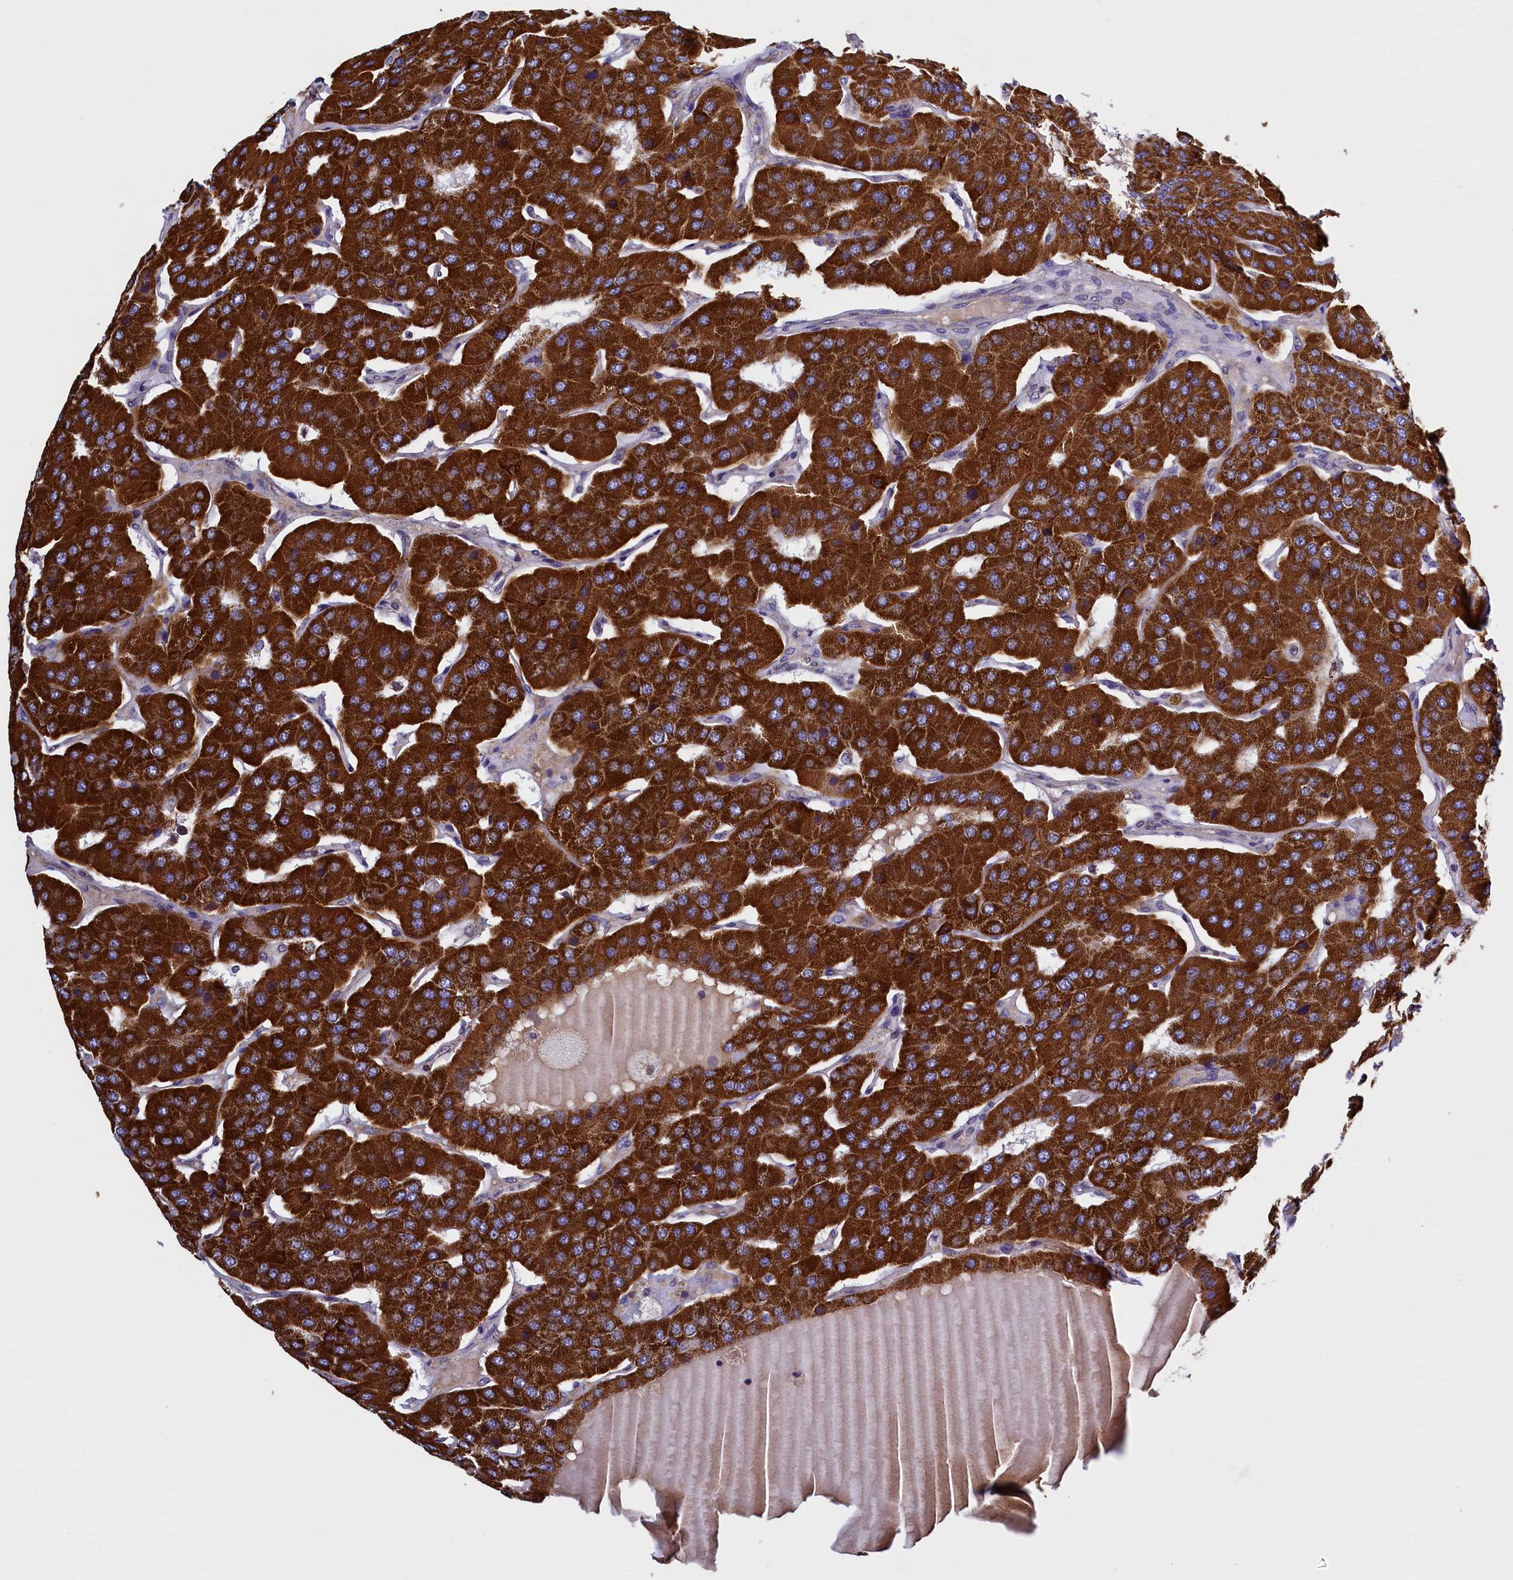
{"staining": {"intensity": "strong", "quantity": ">75%", "location": "cytoplasmic/membranous"}, "tissue": "parathyroid gland", "cell_type": "Glandular cells", "image_type": "normal", "snomed": [{"axis": "morphology", "description": "Normal tissue, NOS"}, {"axis": "morphology", "description": "Adenoma, NOS"}, {"axis": "topography", "description": "Parathyroid gland"}], "caption": "The micrograph reveals a brown stain indicating the presence of a protein in the cytoplasmic/membranous of glandular cells in parathyroid gland. (Stains: DAB in brown, nuclei in blue, Microscopy: brightfield microscopy at high magnification).", "gene": "IFT122", "patient": {"sex": "female", "age": 86}}